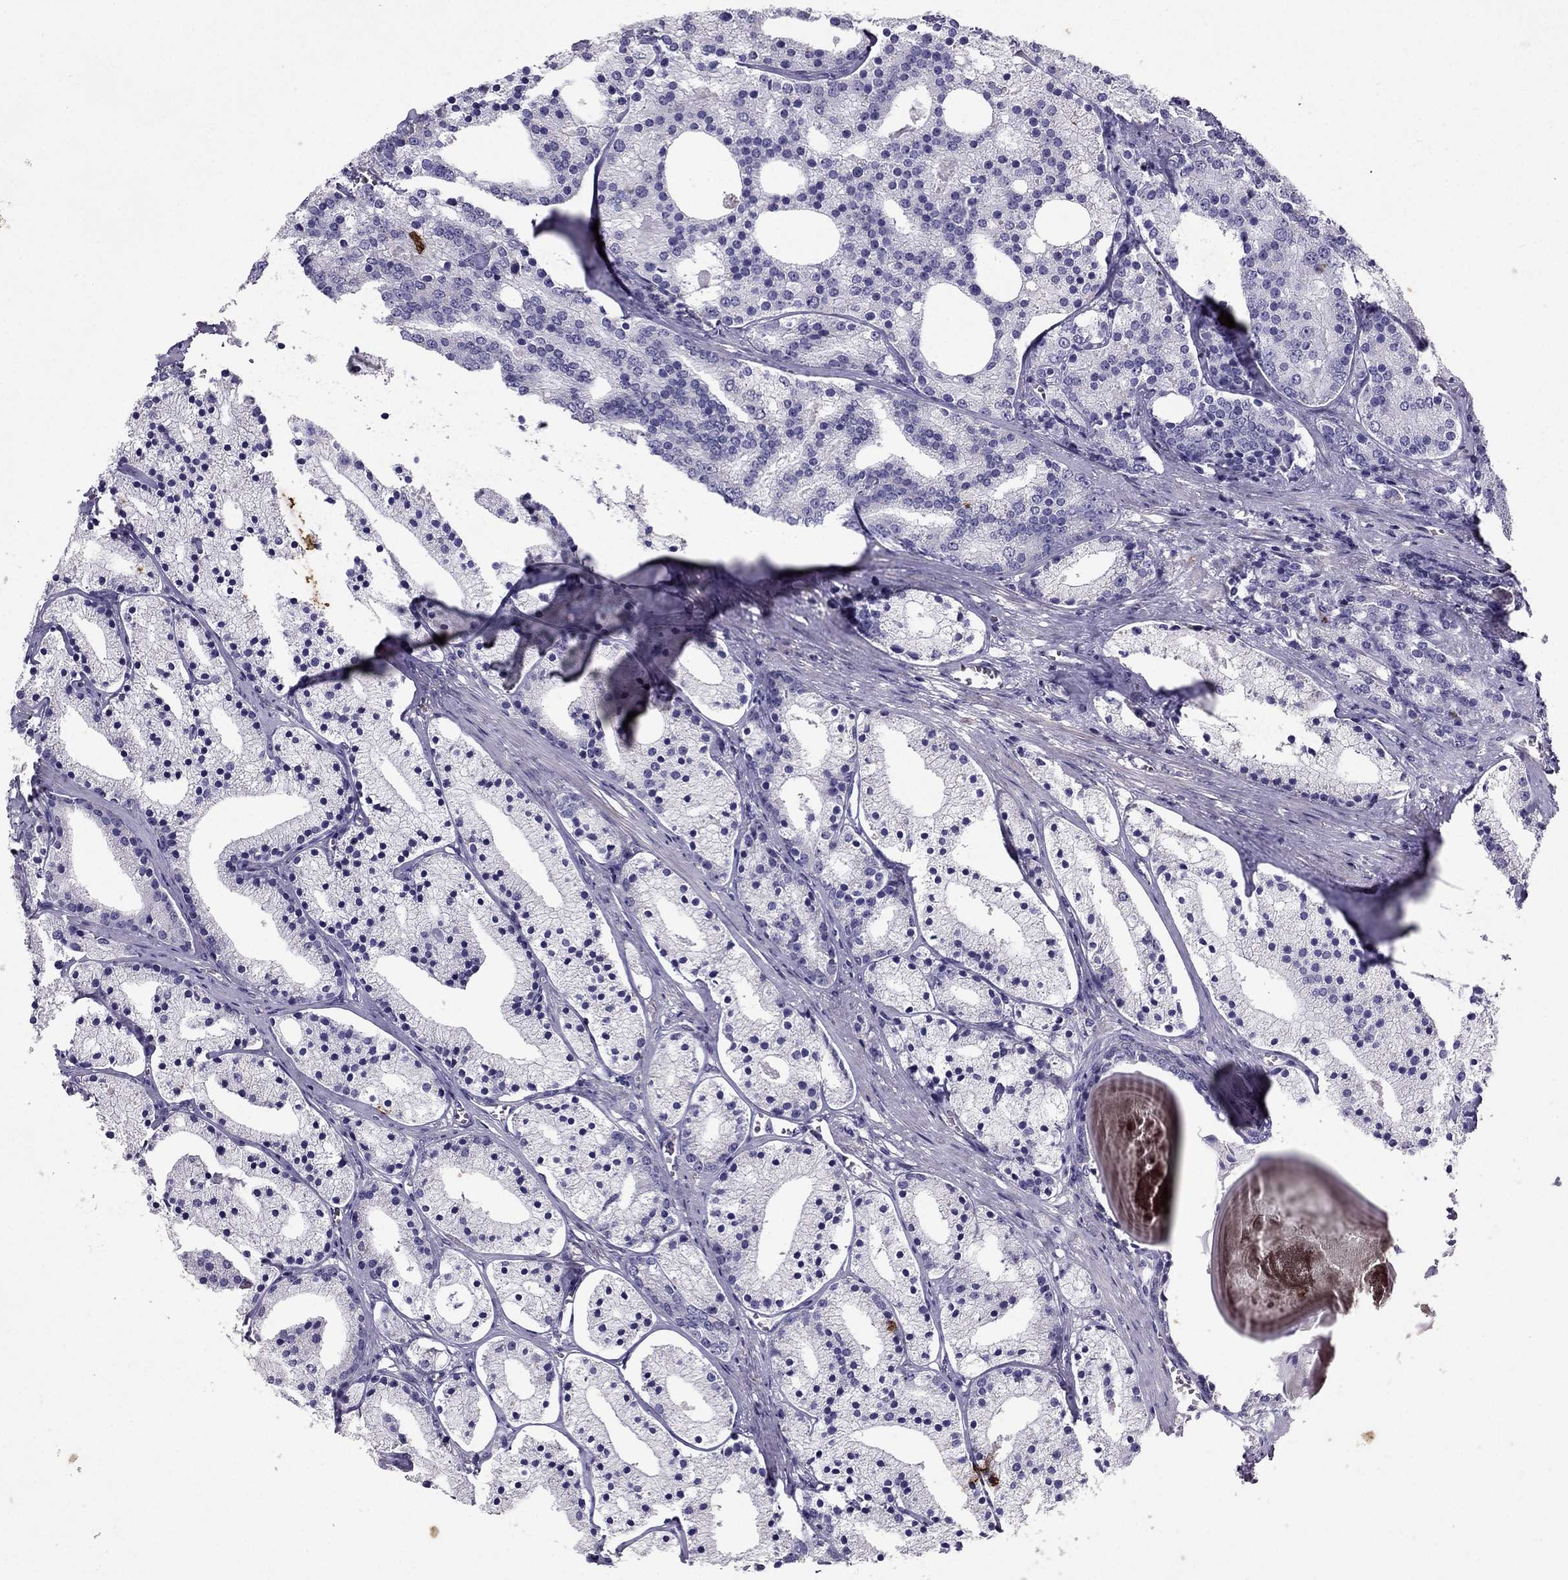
{"staining": {"intensity": "negative", "quantity": "none", "location": "none"}, "tissue": "prostate cancer", "cell_type": "Tumor cells", "image_type": "cancer", "snomed": [{"axis": "morphology", "description": "Adenocarcinoma, NOS"}, {"axis": "topography", "description": "Prostate"}], "caption": "High power microscopy photomicrograph of an immunohistochemistry image of prostate cancer, revealing no significant positivity in tumor cells.", "gene": "SYT5", "patient": {"sex": "male", "age": 69}}